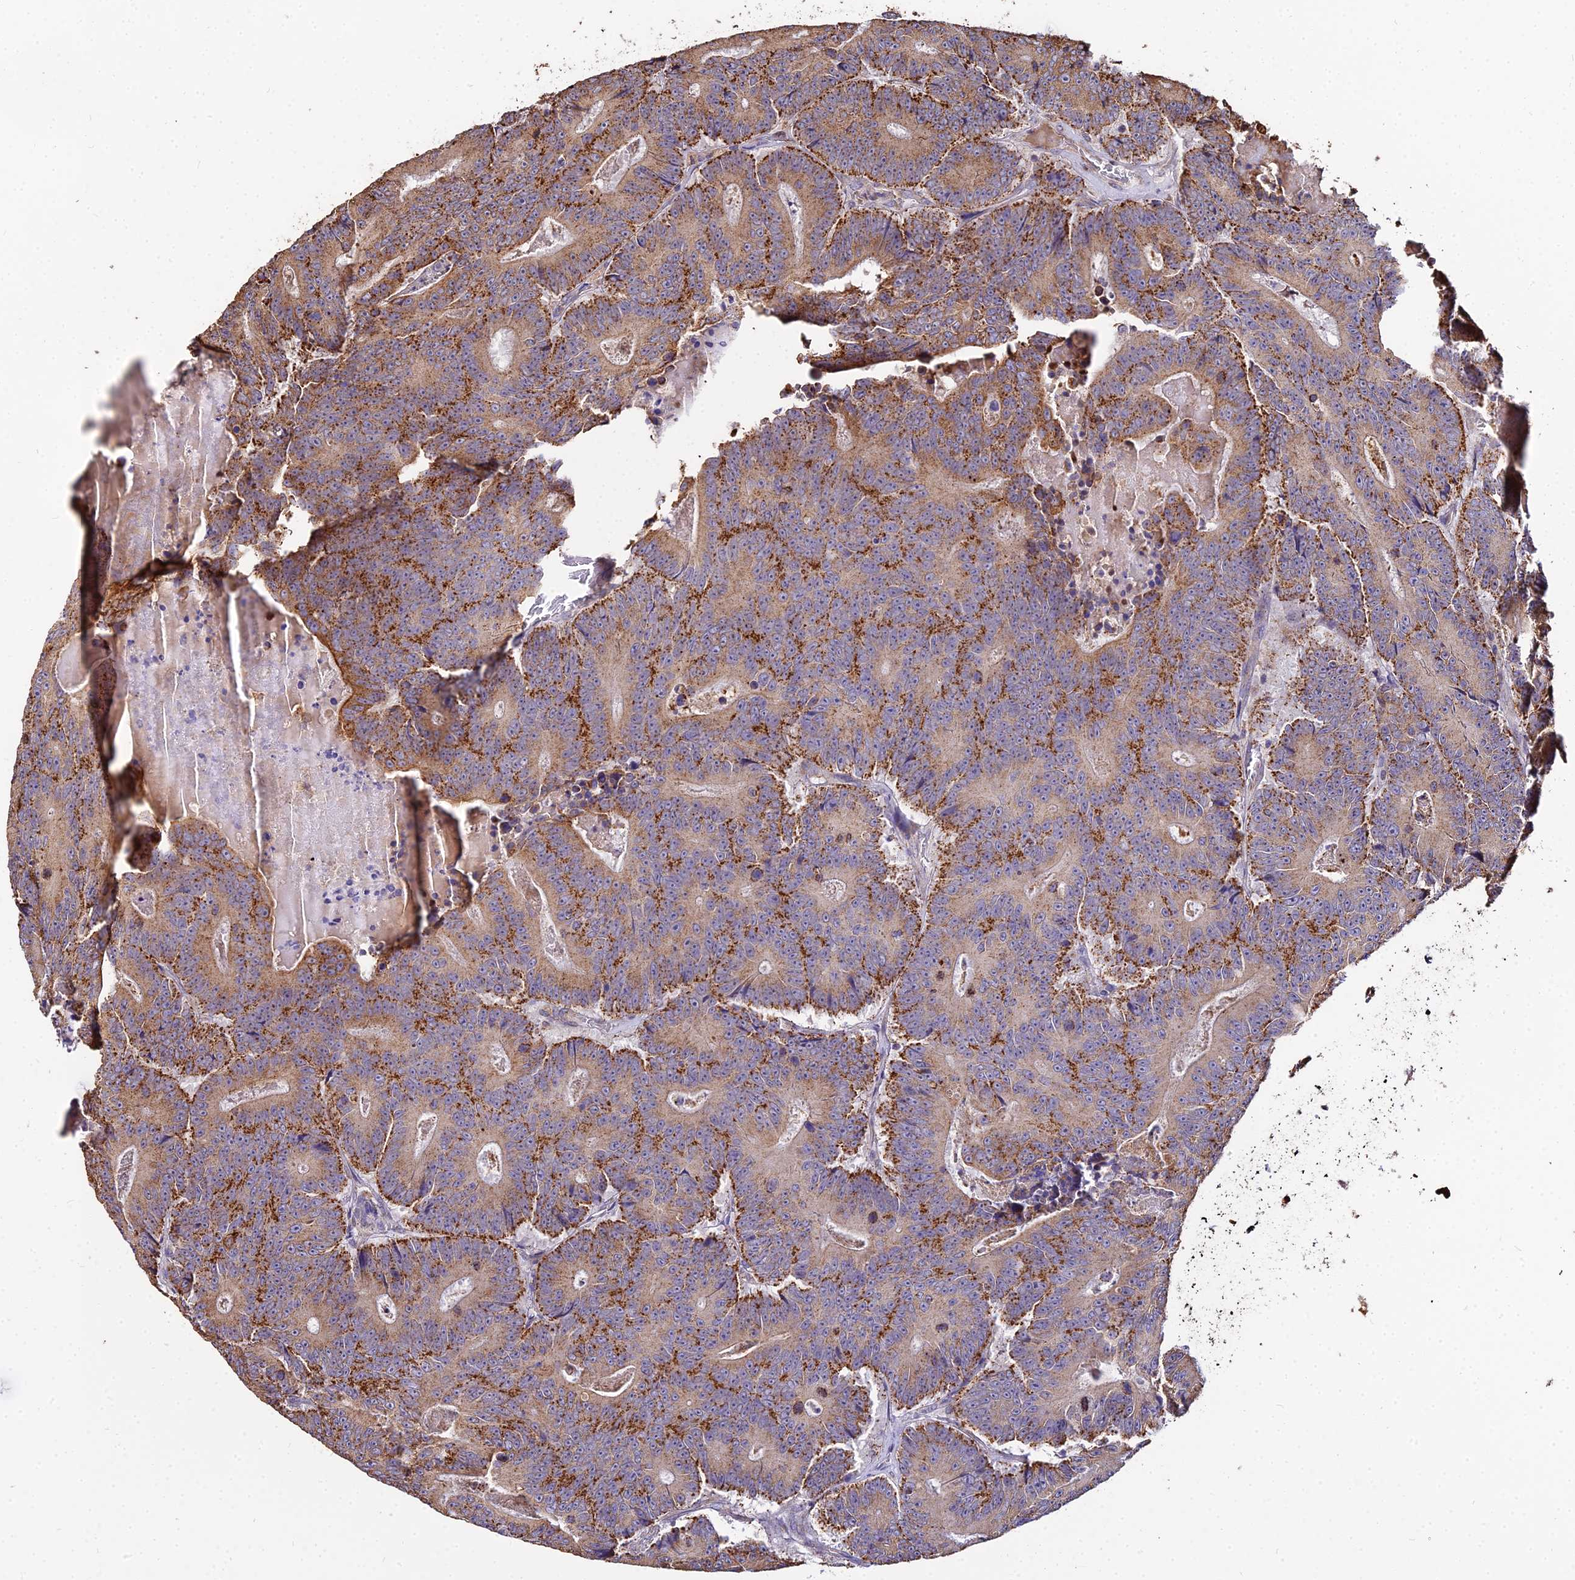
{"staining": {"intensity": "strong", "quantity": "25%-75%", "location": "cytoplasmic/membranous"}, "tissue": "colorectal cancer", "cell_type": "Tumor cells", "image_type": "cancer", "snomed": [{"axis": "morphology", "description": "Adenocarcinoma, NOS"}, {"axis": "topography", "description": "Colon"}], "caption": "Human colorectal cancer (adenocarcinoma) stained for a protein (brown) displays strong cytoplasmic/membranous positive staining in approximately 25%-75% of tumor cells.", "gene": "PEX19", "patient": {"sex": "male", "age": 83}}